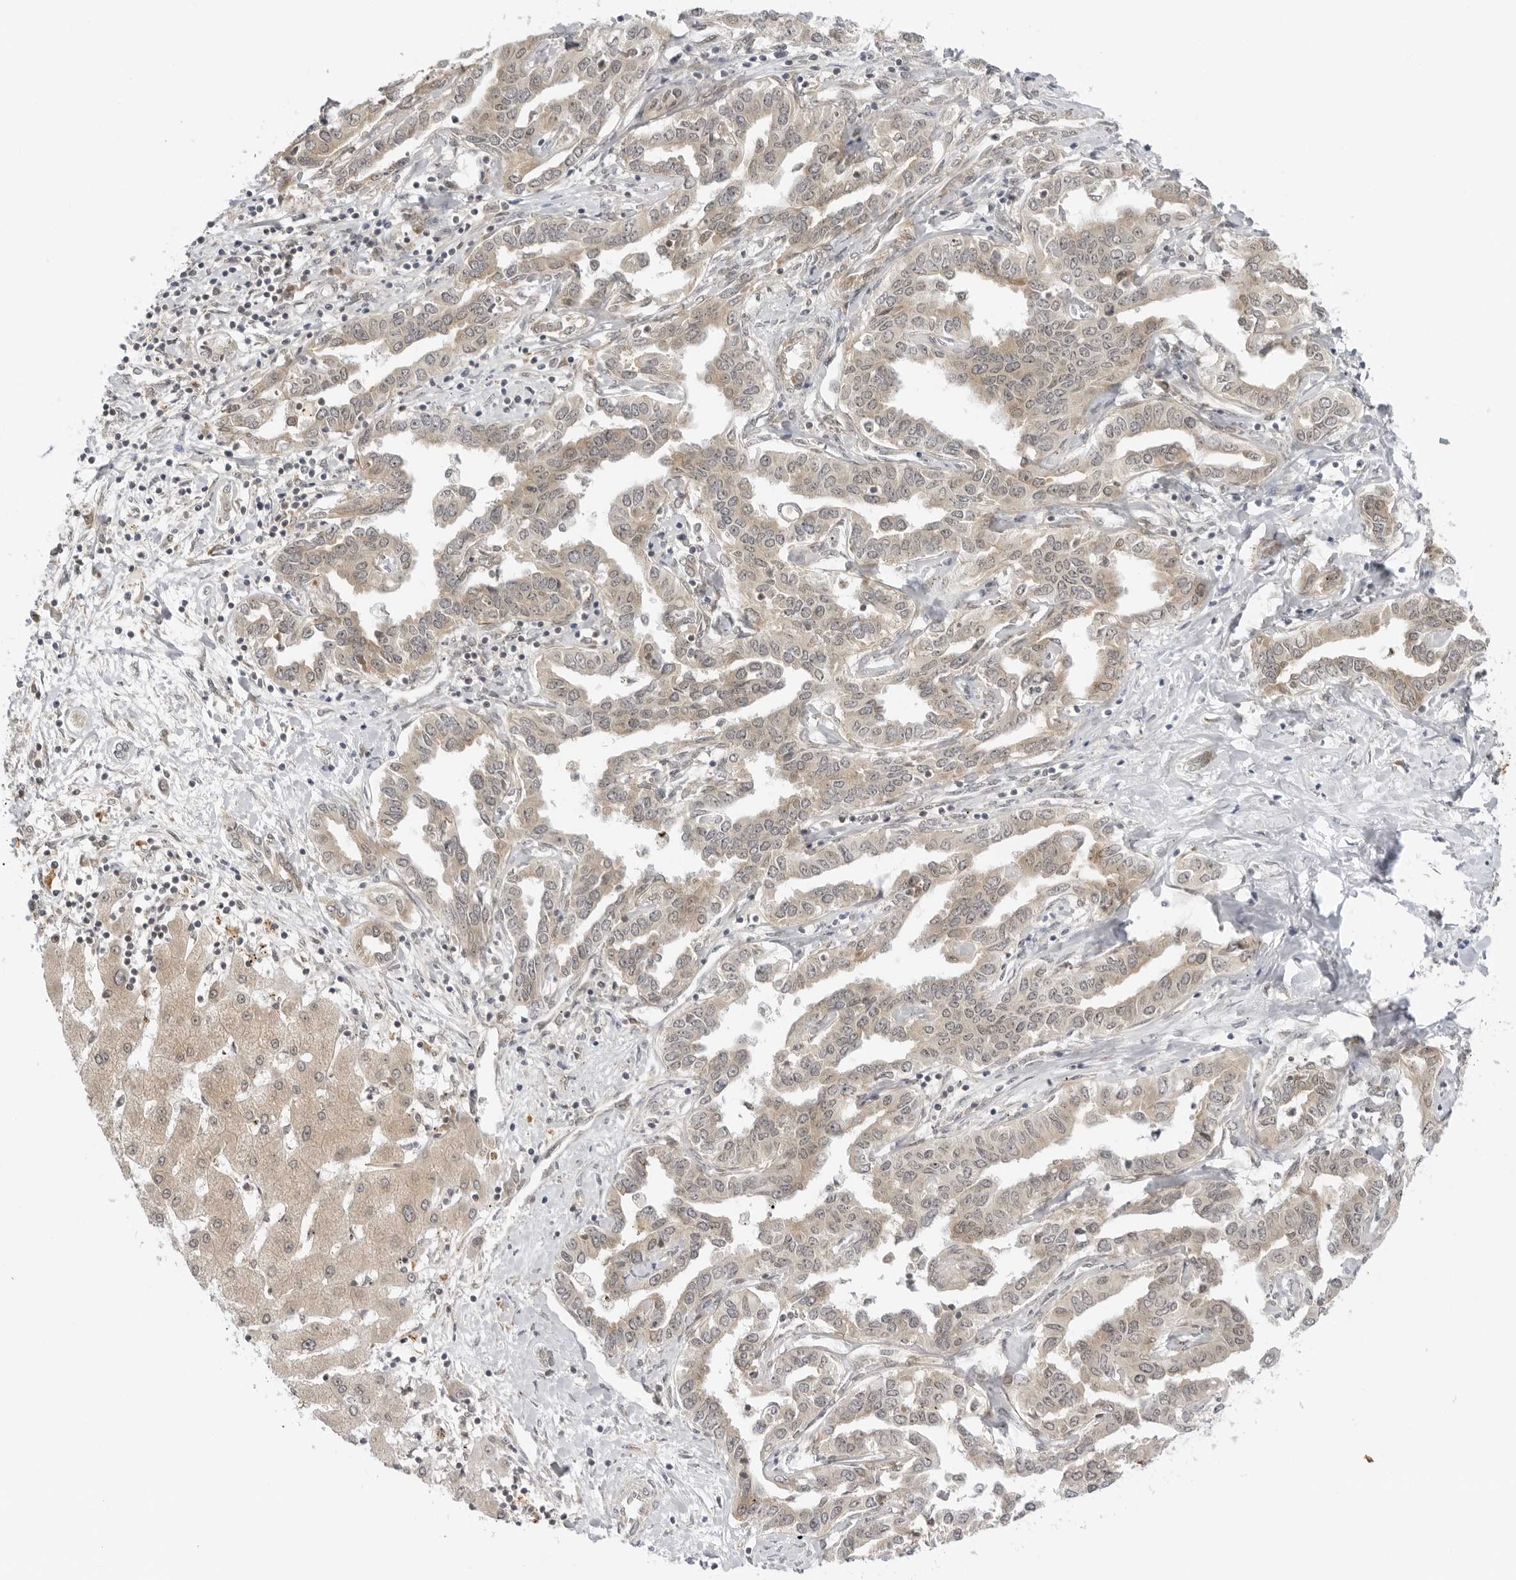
{"staining": {"intensity": "weak", "quantity": "25%-75%", "location": "cytoplasmic/membranous"}, "tissue": "liver cancer", "cell_type": "Tumor cells", "image_type": "cancer", "snomed": [{"axis": "morphology", "description": "Cholangiocarcinoma"}, {"axis": "topography", "description": "Liver"}], "caption": "Human liver cancer (cholangiocarcinoma) stained with a brown dye displays weak cytoplasmic/membranous positive positivity in approximately 25%-75% of tumor cells.", "gene": "PRRC2C", "patient": {"sex": "male", "age": 59}}